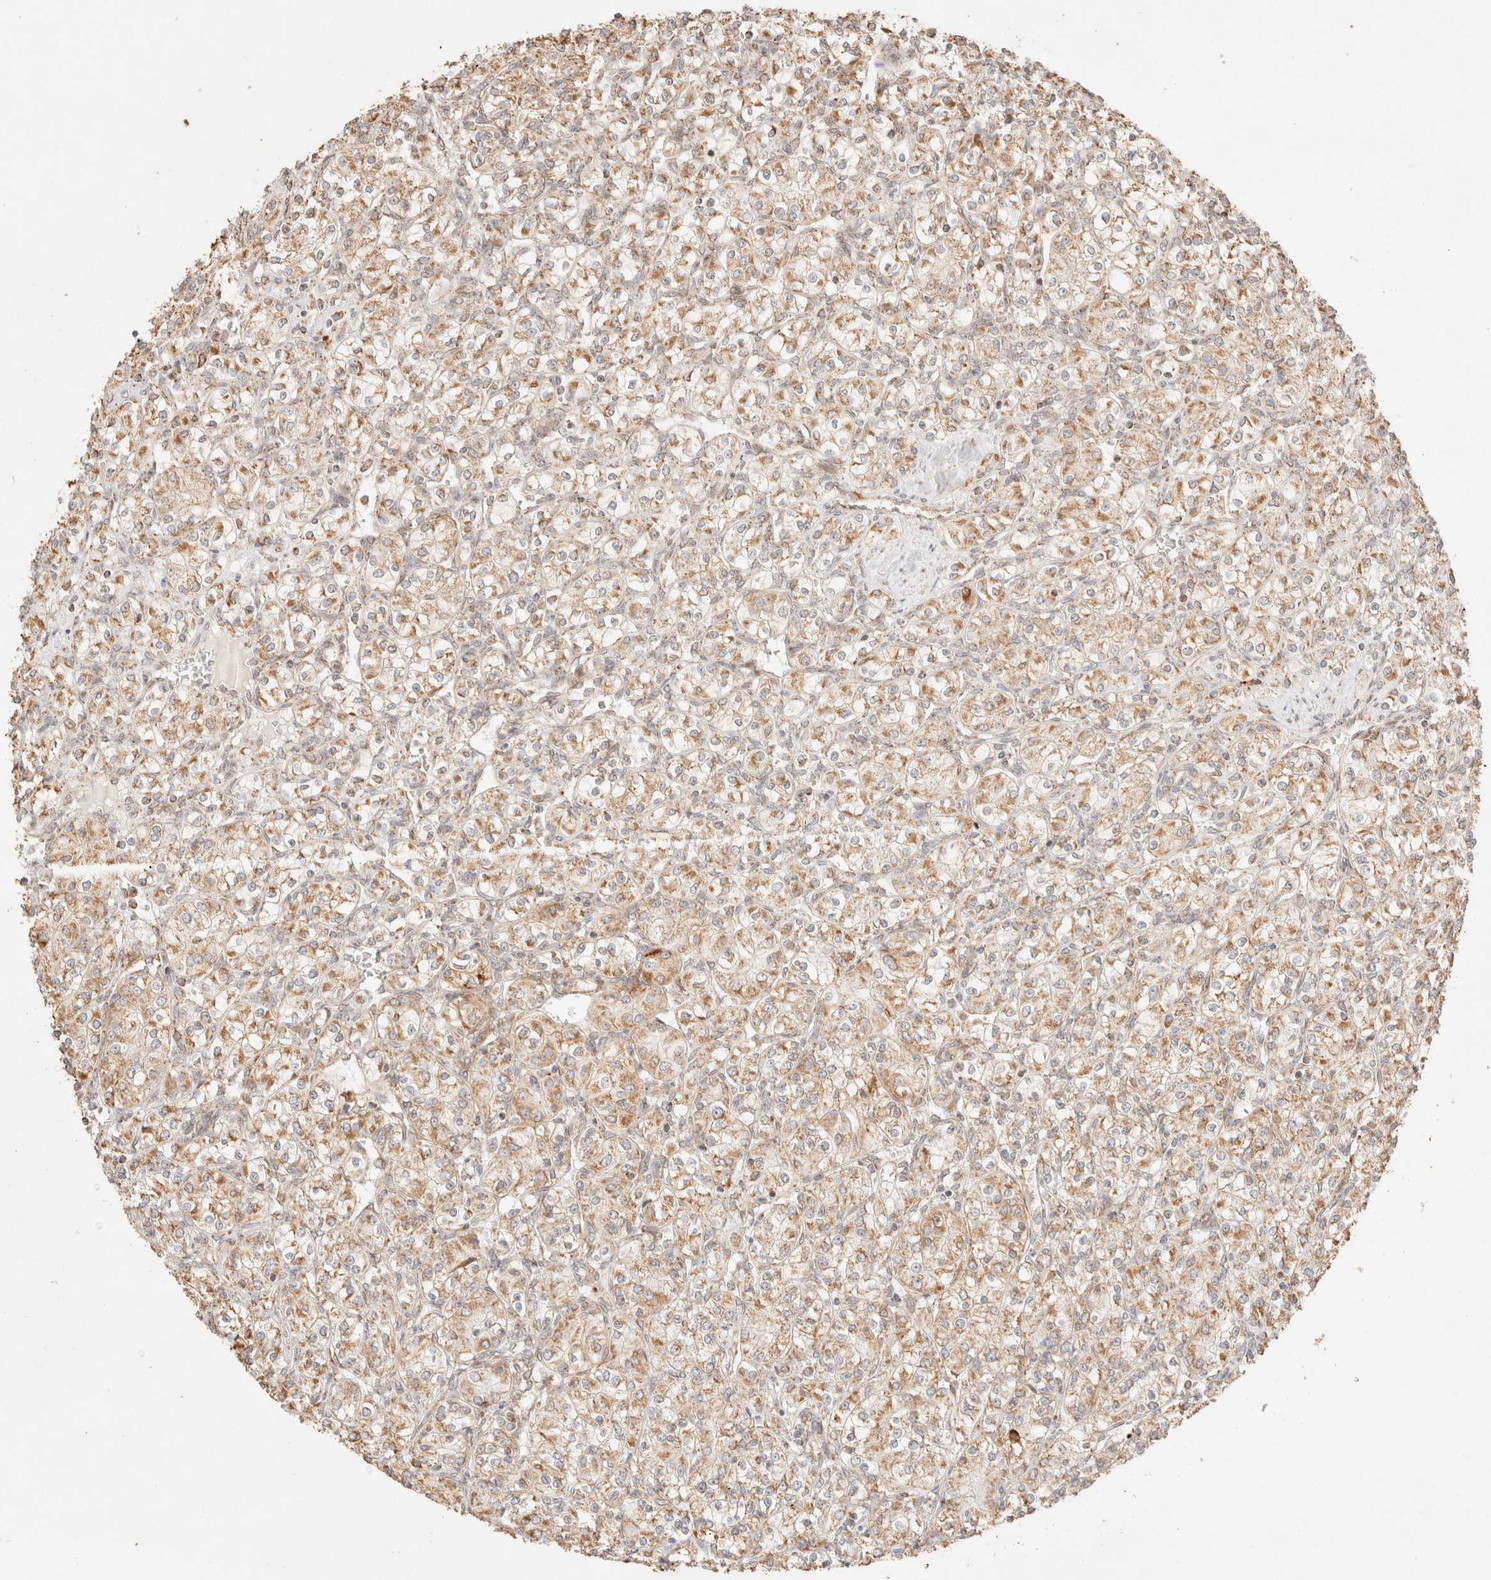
{"staining": {"intensity": "moderate", "quantity": ">75%", "location": "cytoplasmic/membranous"}, "tissue": "renal cancer", "cell_type": "Tumor cells", "image_type": "cancer", "snomed": [{"axis": "morphology", "description": "Adenocarcinoma, NOS"}, {"axis": "topography", "description": "Kidney"}], "caption": "Protein expression analysis of human renal cancer reveals moderate cytoplasmic/membranous positivity in approximately >75% of tumor cells.", "gene": "TACO1", "patient": {"sex": "male", "age": 77}}